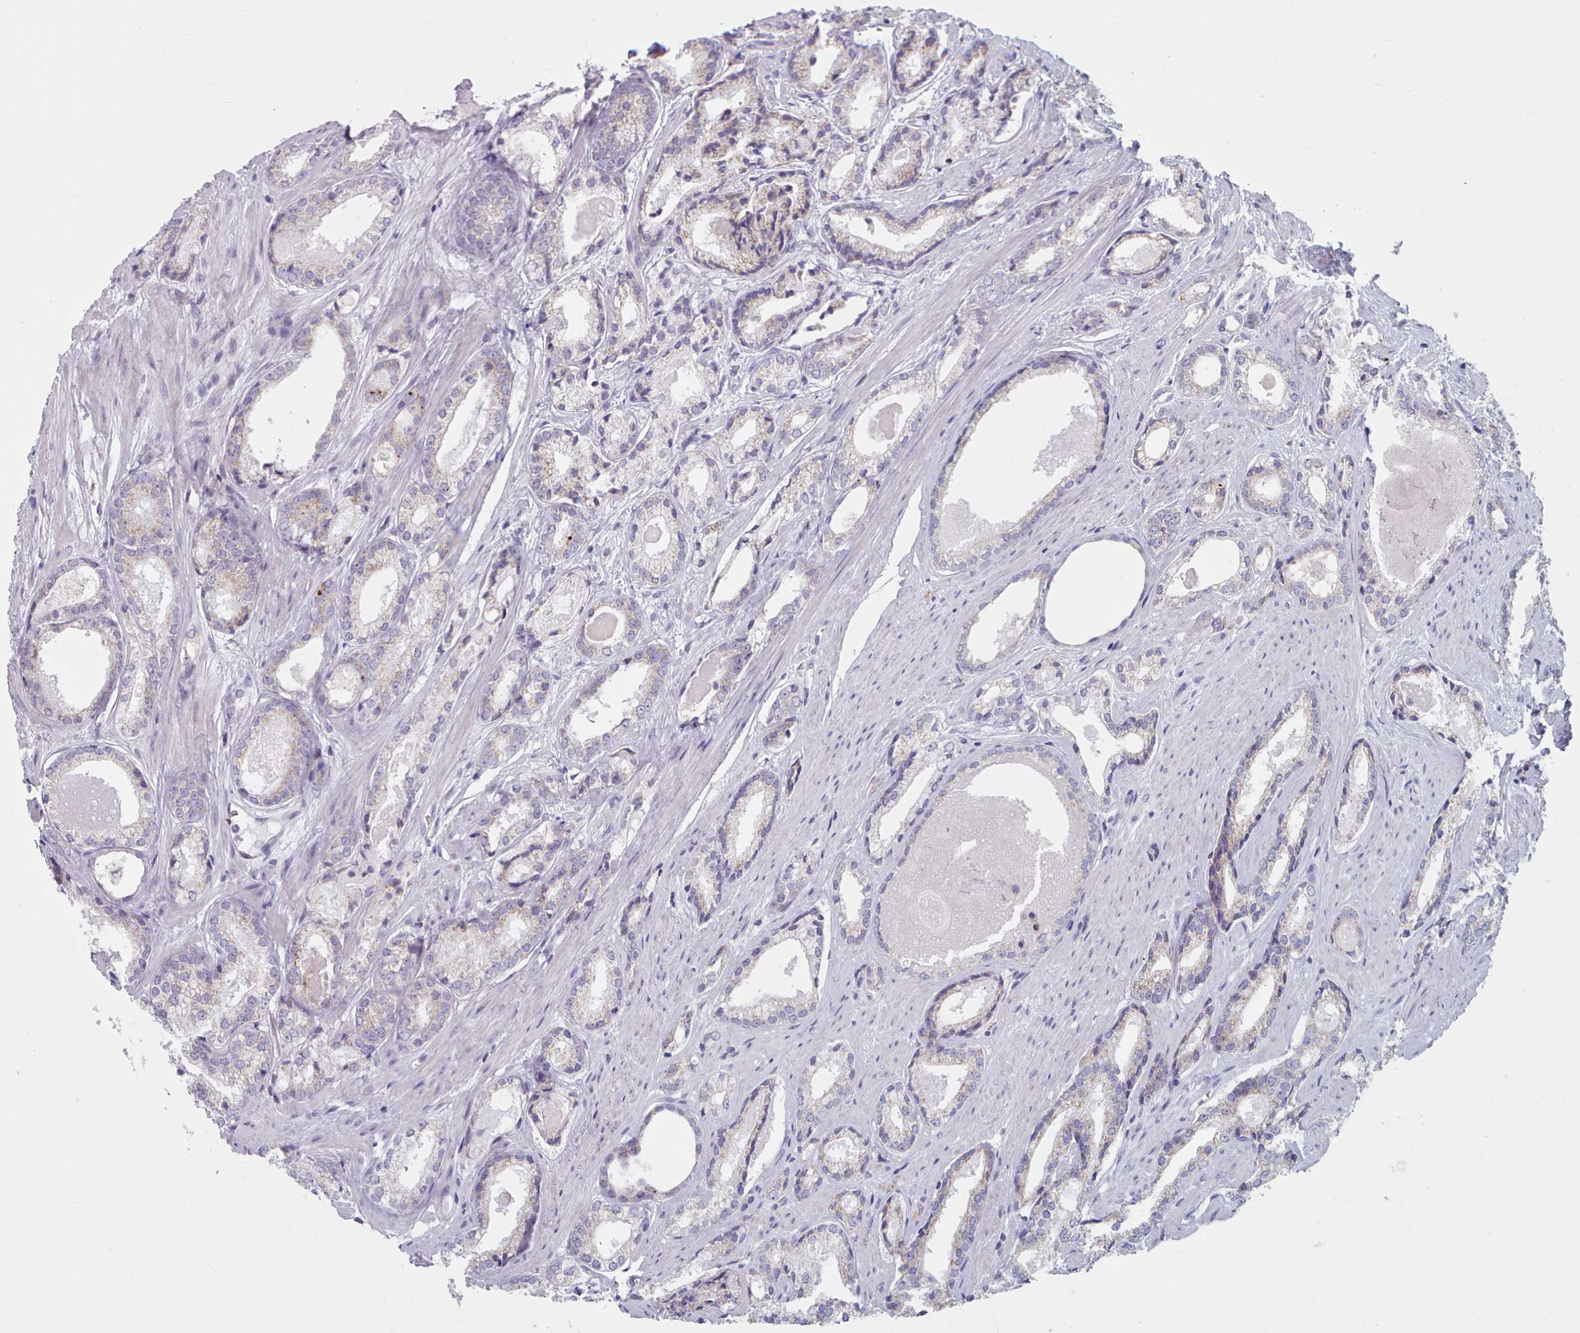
{"staining": {"intensity": "weak", "quantity": "<25%", "location": "cytoplasmic/membranous"}, "tissue": "prostate cancer", "cell_type": "Tumor cells", "image_type": "cancer", "snomed": [{"axis": "morphology", "description": "Adenocarcinoma, Low grade"}, {"axis": "topography", "description": "Prostate"}], "caption": "This is a micrograph of immunohistochemistry (IHC) staining of adenocarcinoma (low-grade) (prostate), which shows no expression in tumor cells.", "gene": "FAM170B", "patient": {"sex": "male", "age": 68}}